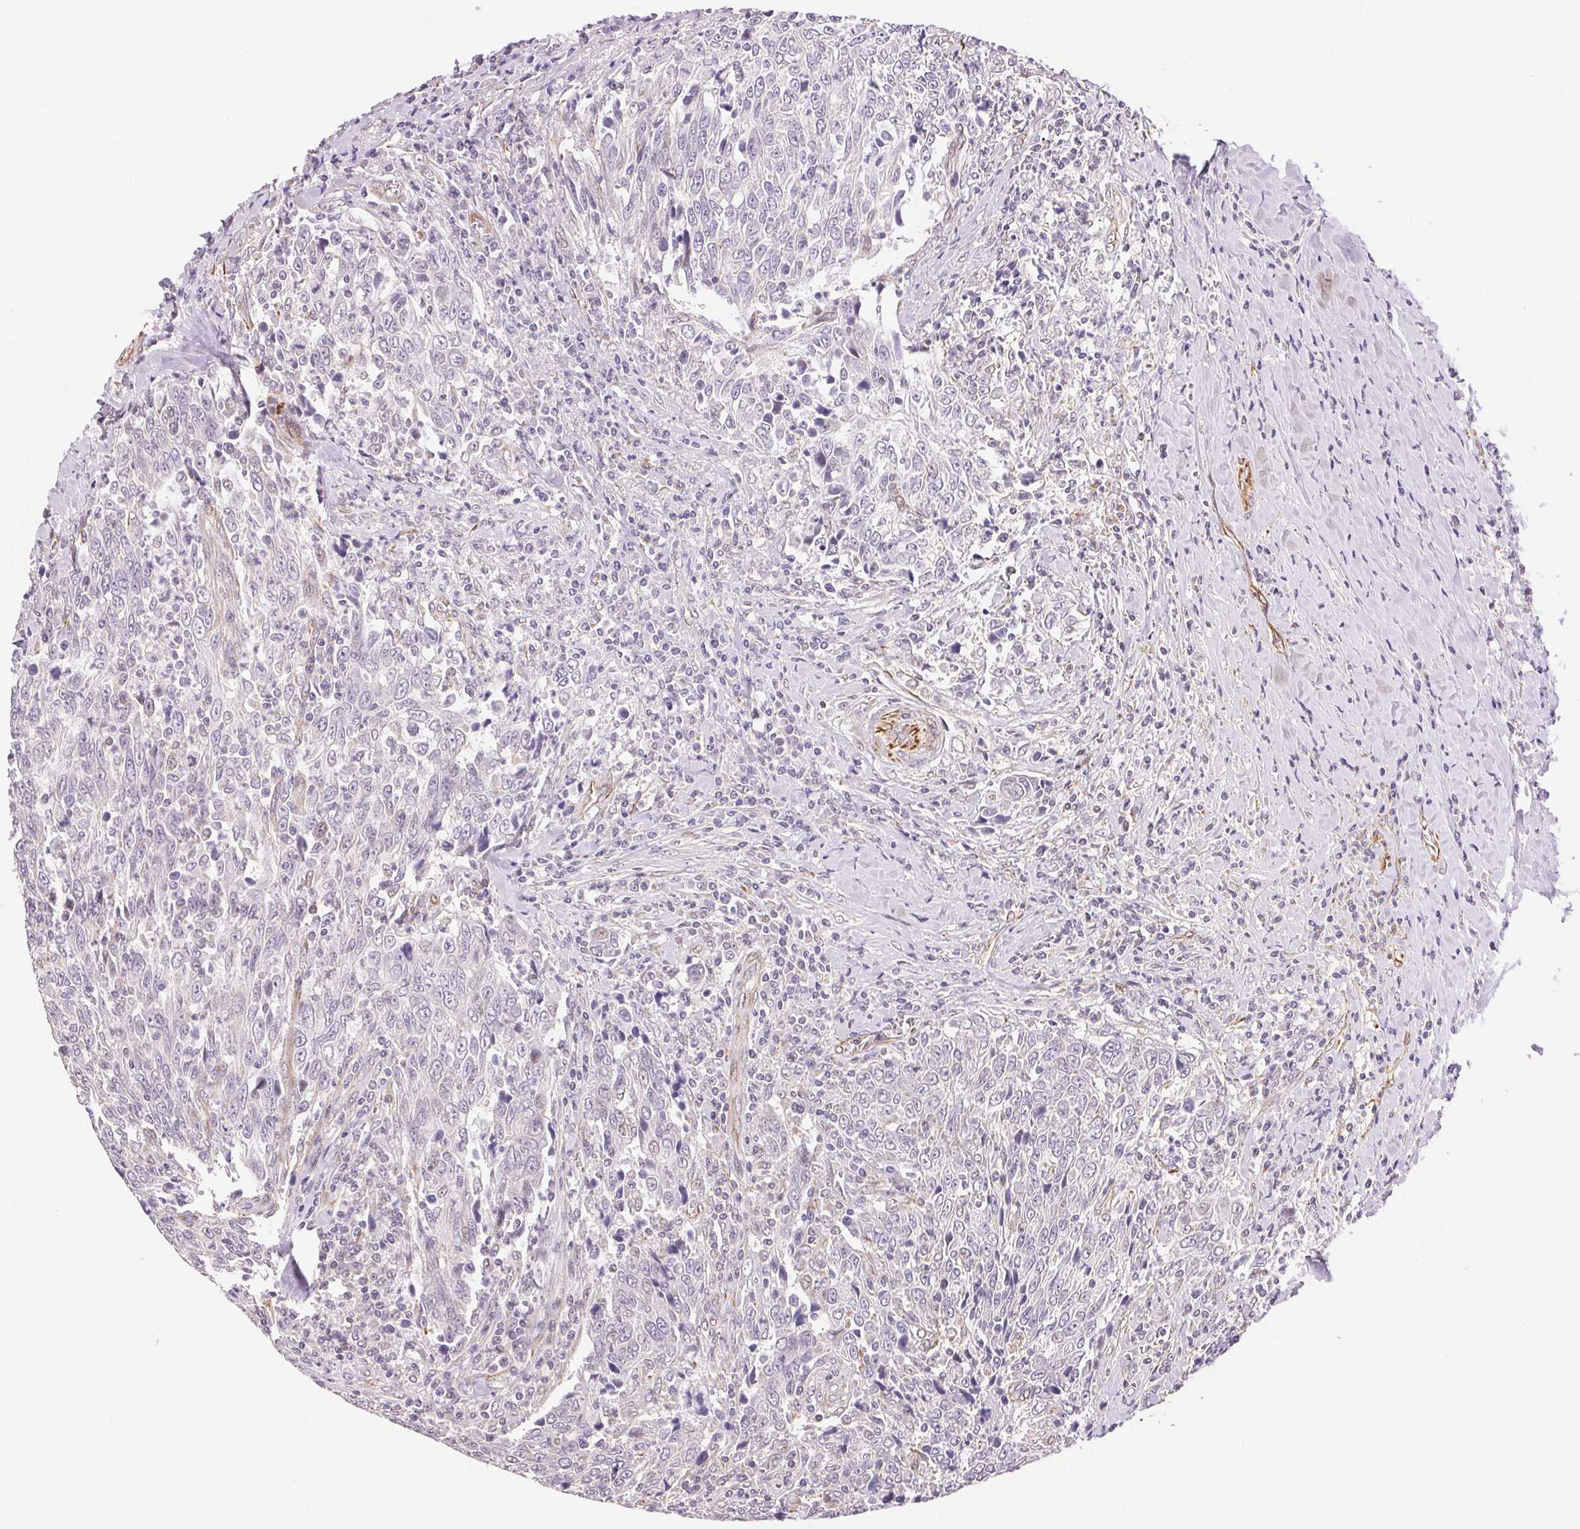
{"staining": {"intensity": "negative", "quantity": "none", "location": "none"}, "tissue": "breast cancer", "cell_type": "Tumor cells", "image_type": "cancer", "snomed": [{"axis": "morphology", "description": "Duct carcinoma"}, {"axis": "topography", "description": "Breast"}], "caption": "Breast cancer (intraductal carcinoma) stained for a protein using immunohistochemistry (IHC) reveals no staining tumor cells.", "gene": "GYG2", "patient": {"sex": "female", "age": 50}}